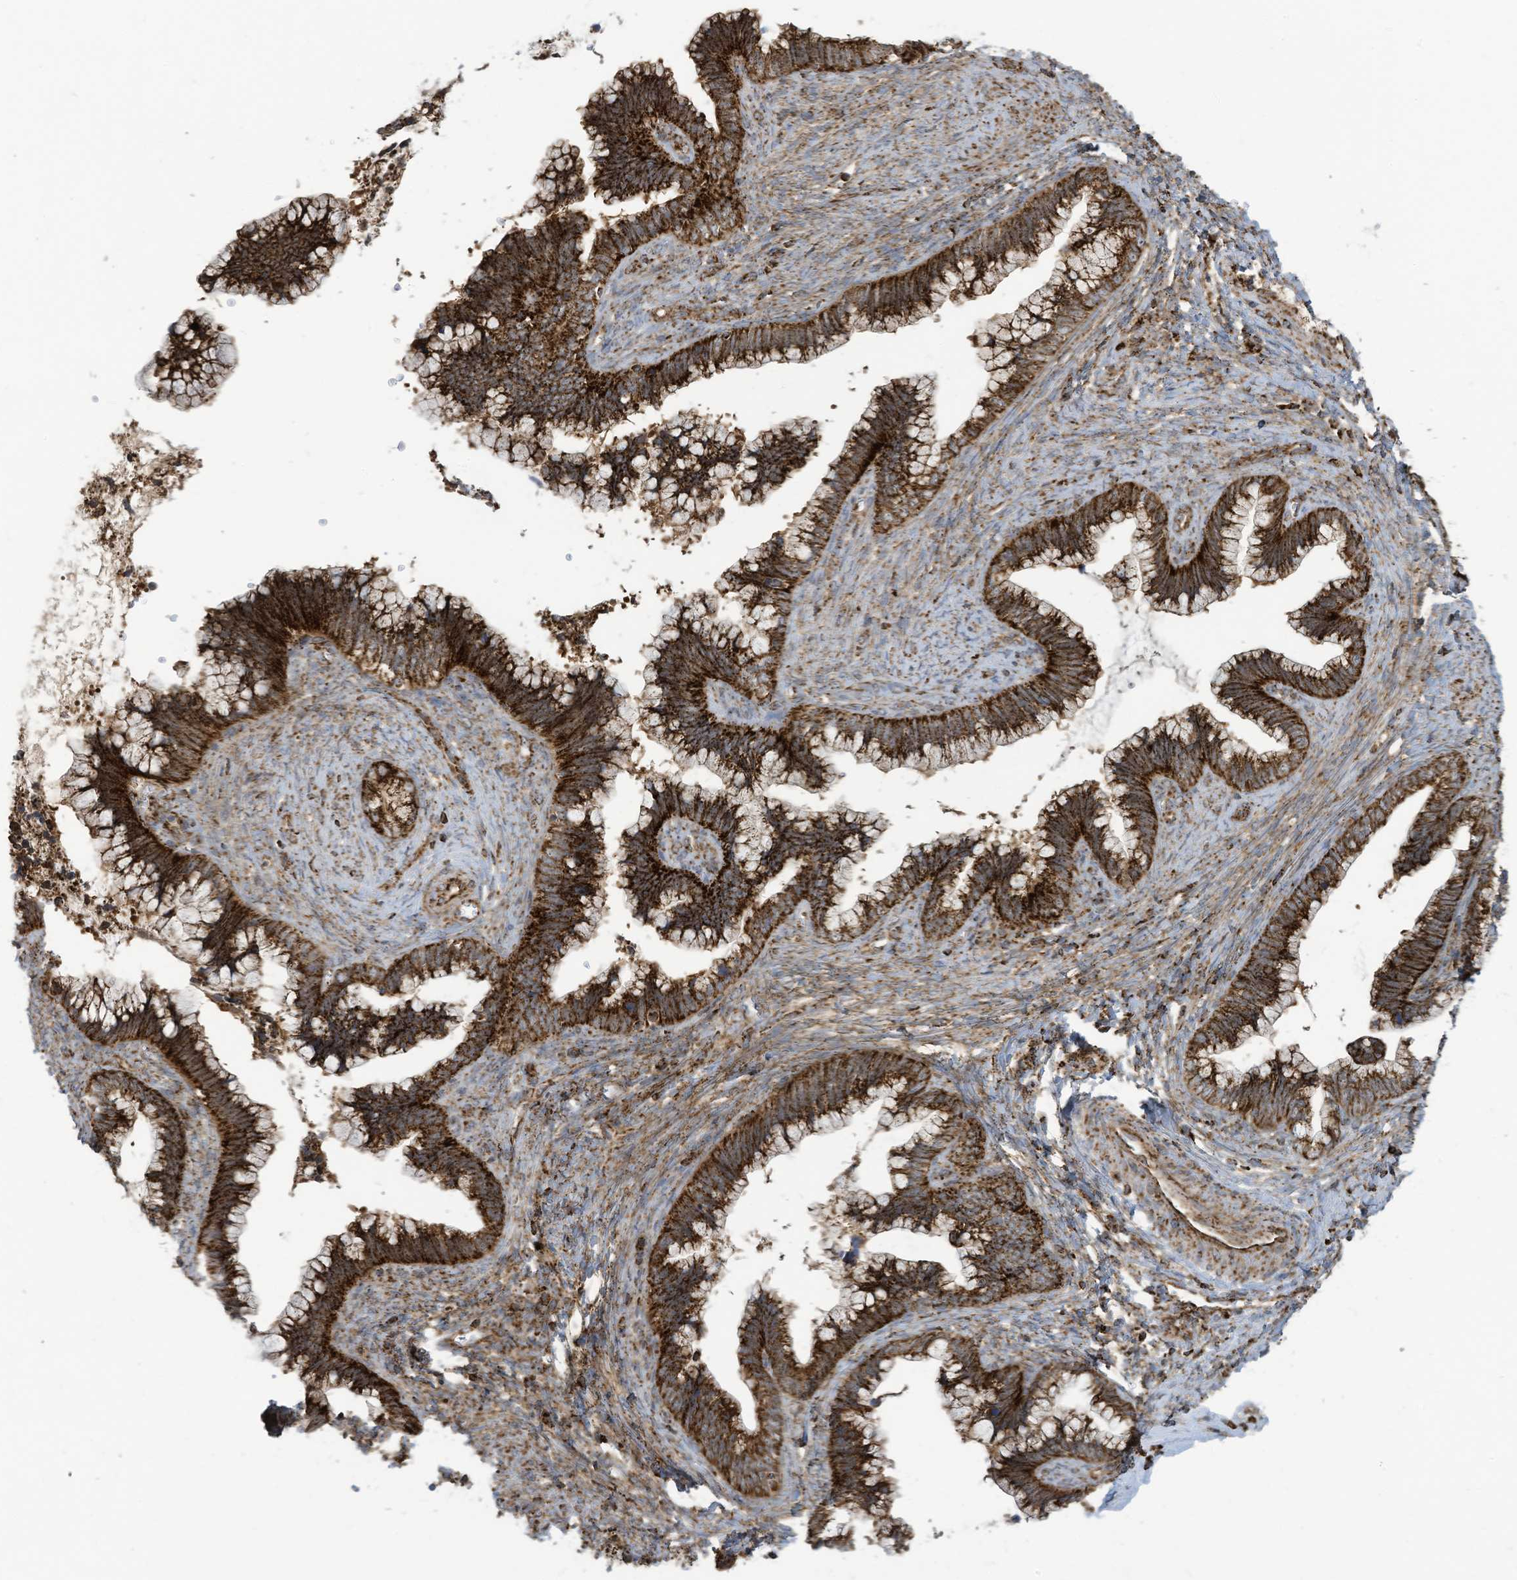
{"staining": {"intensity": "strong", "quantity": ">75%", "location": "cytoplasmic/membranous"}, "tissue": "cervical cancer", "cell_type": "Tumor cells", "image_type": "cancer", "snomed": [{"axis": "morphology", "description": "Adenocarcinoma, NOS"}, {"axis": "topography", "description": "Cervix"}], "caption": "Protein expression analysis of human adenocarcinoma (cervical) reveals strong cytoplasmic/membranous staining in approximately >75% of tumor cells.", "gene": "COX10", "patient": {"sex": "female", "age": 44}}